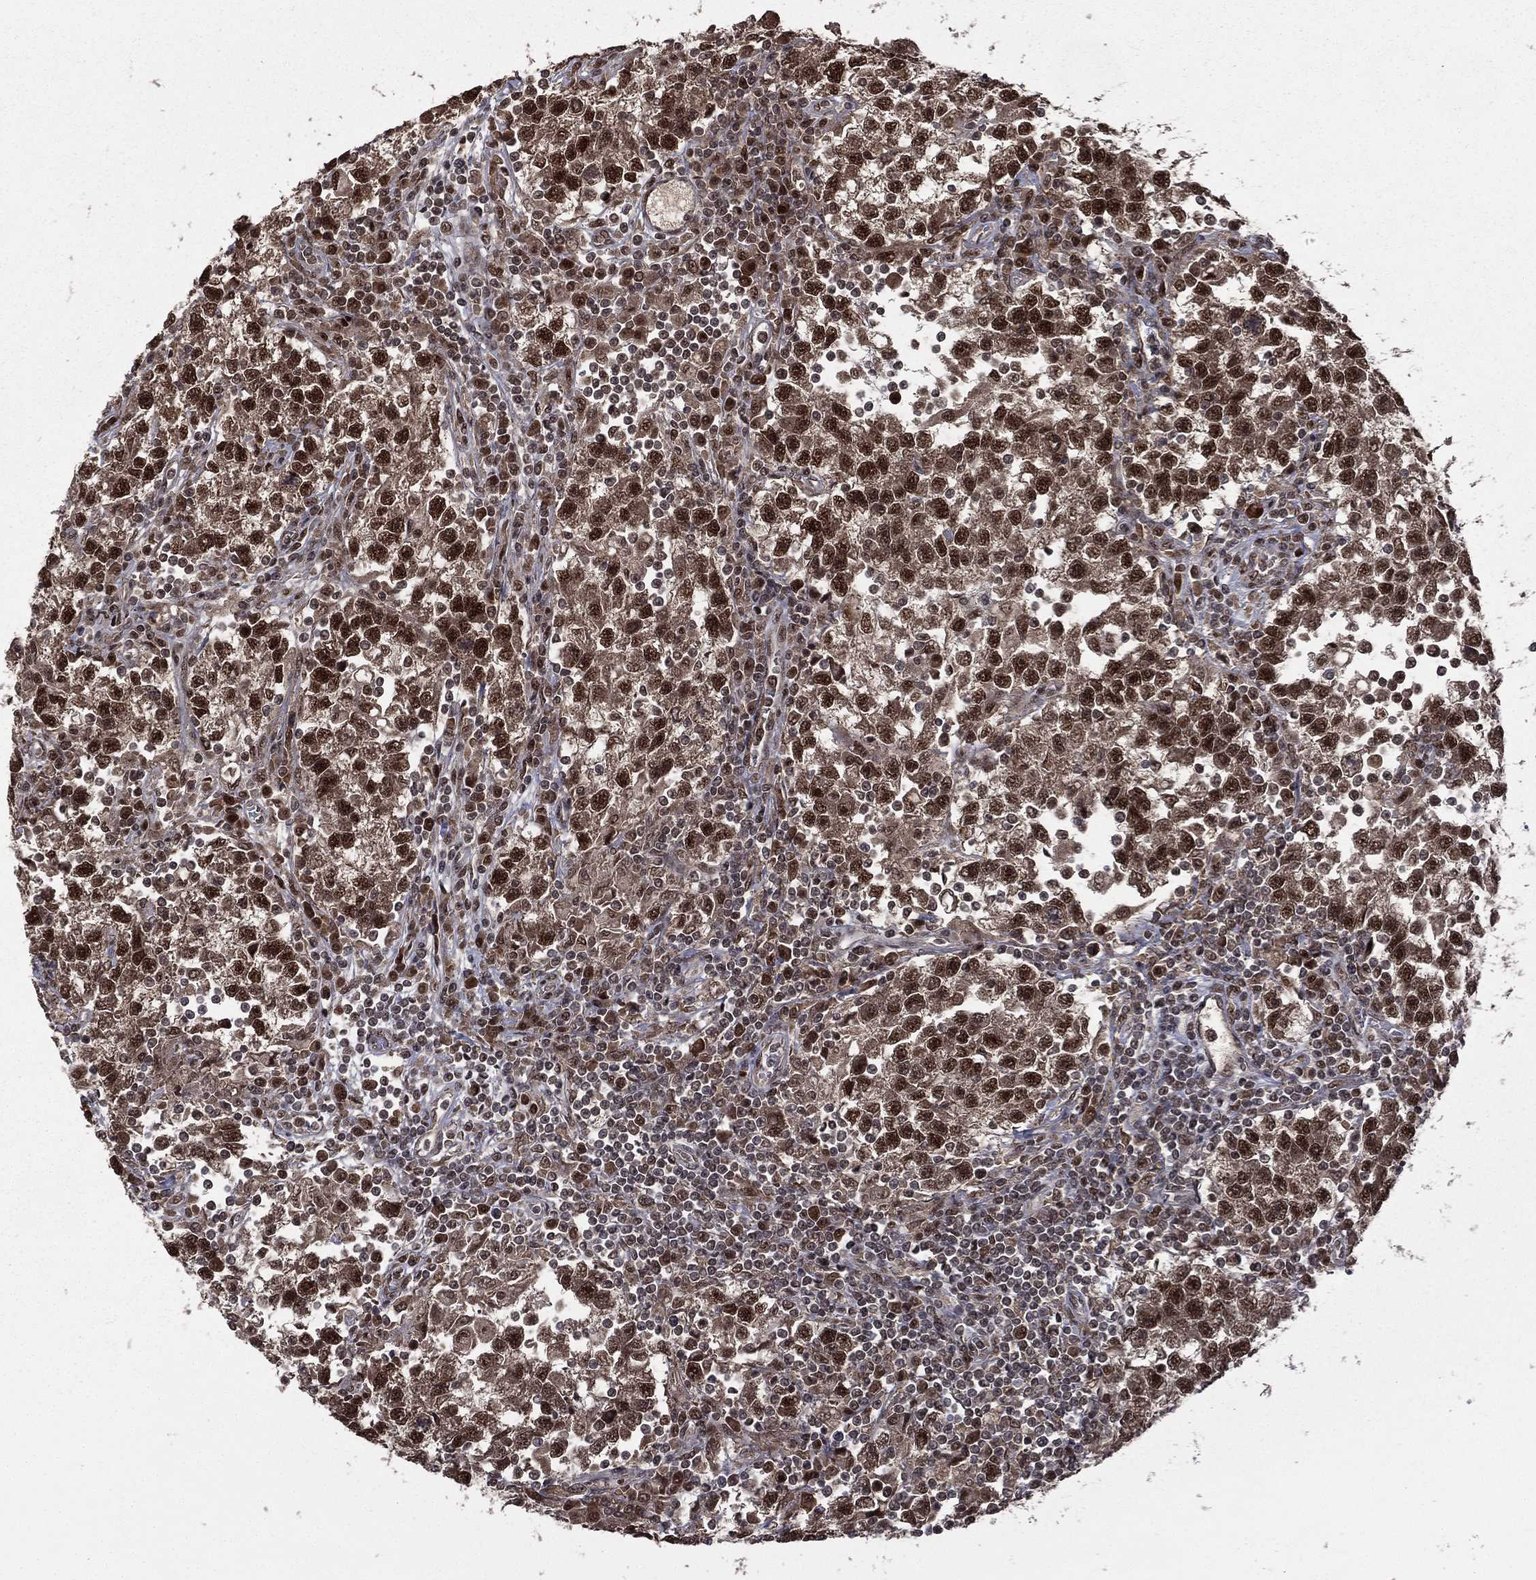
{"staining": {"intensity": "strong", "quantity": "25%-75%", "location": "nuclear"}, "tissue": "testis cancer", "cell_type": "Tumor cells", "image_type": "cancer", "snomed": [{"axis": "morphology", "description": "Seminoma, NOS"}, {"axis": "topography", "description": "Testis"}], "caption": "Protein positivity by immunohistochemistry (IHC) displays strong nuclear positivity in approximately 25%-75% of tumor cells in testis cancer.", "gene": "JMJD6", "patient": {"sex": "male", "age": 47}}